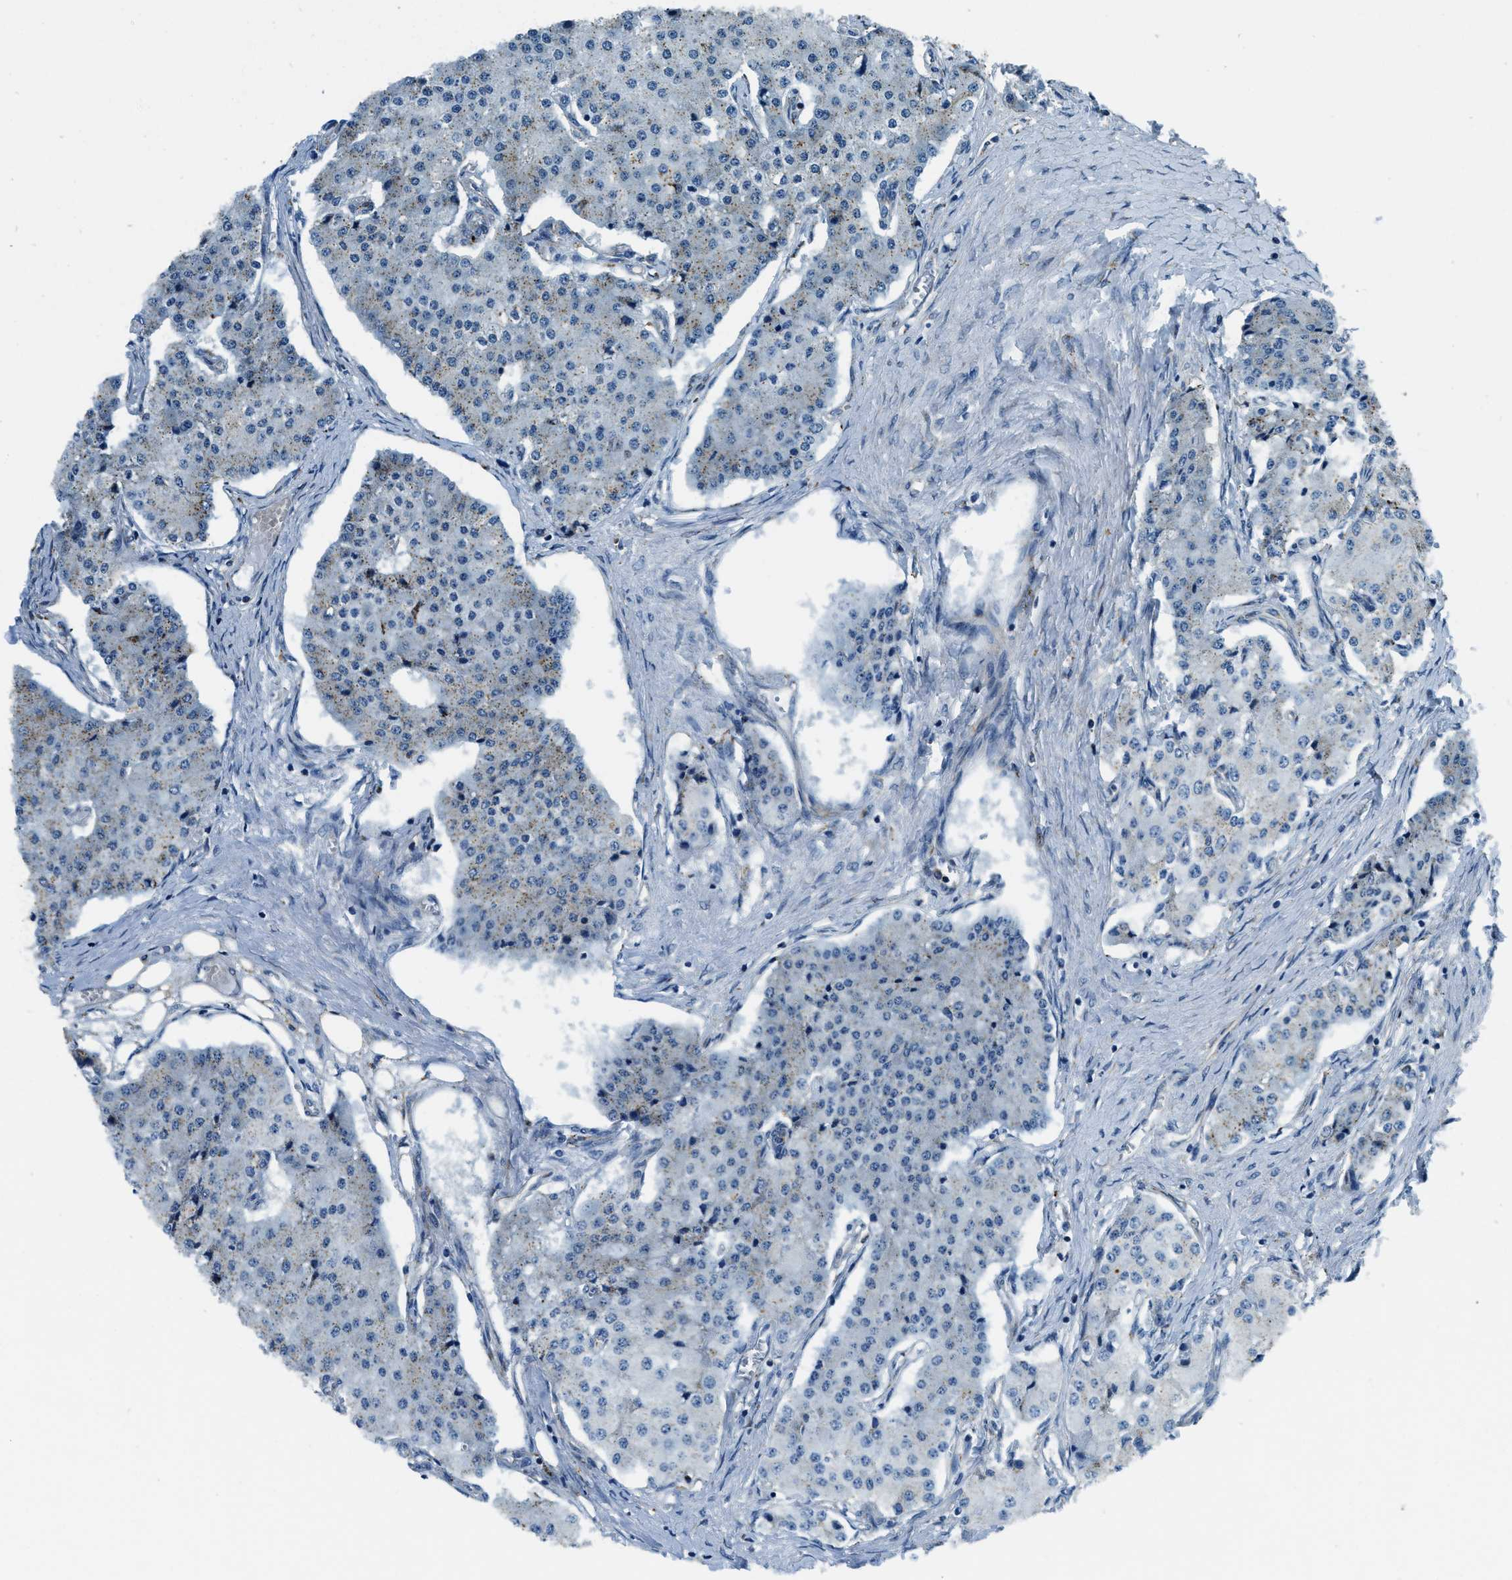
{"staining": {"intensity": "weak", "quantity": "<25%", "location": "cytoplasmic/membranous"}, "tissue": "carcinoid", "cell_type": "Tumor cells", "image_type": "cancer", "snomed": [{"axis": "morphology", "description": "Carcinoid, malignant, NOS"}, {"axis": "topography", "description": "Colon"}], "caption": "Immunohistochemistry micrograph of malignant carcinoid stained for a protein (brown), which demonstrates no staining in tumor cells.", "gene": "GNS", "patient": {"sex": "female", "age": 52}}